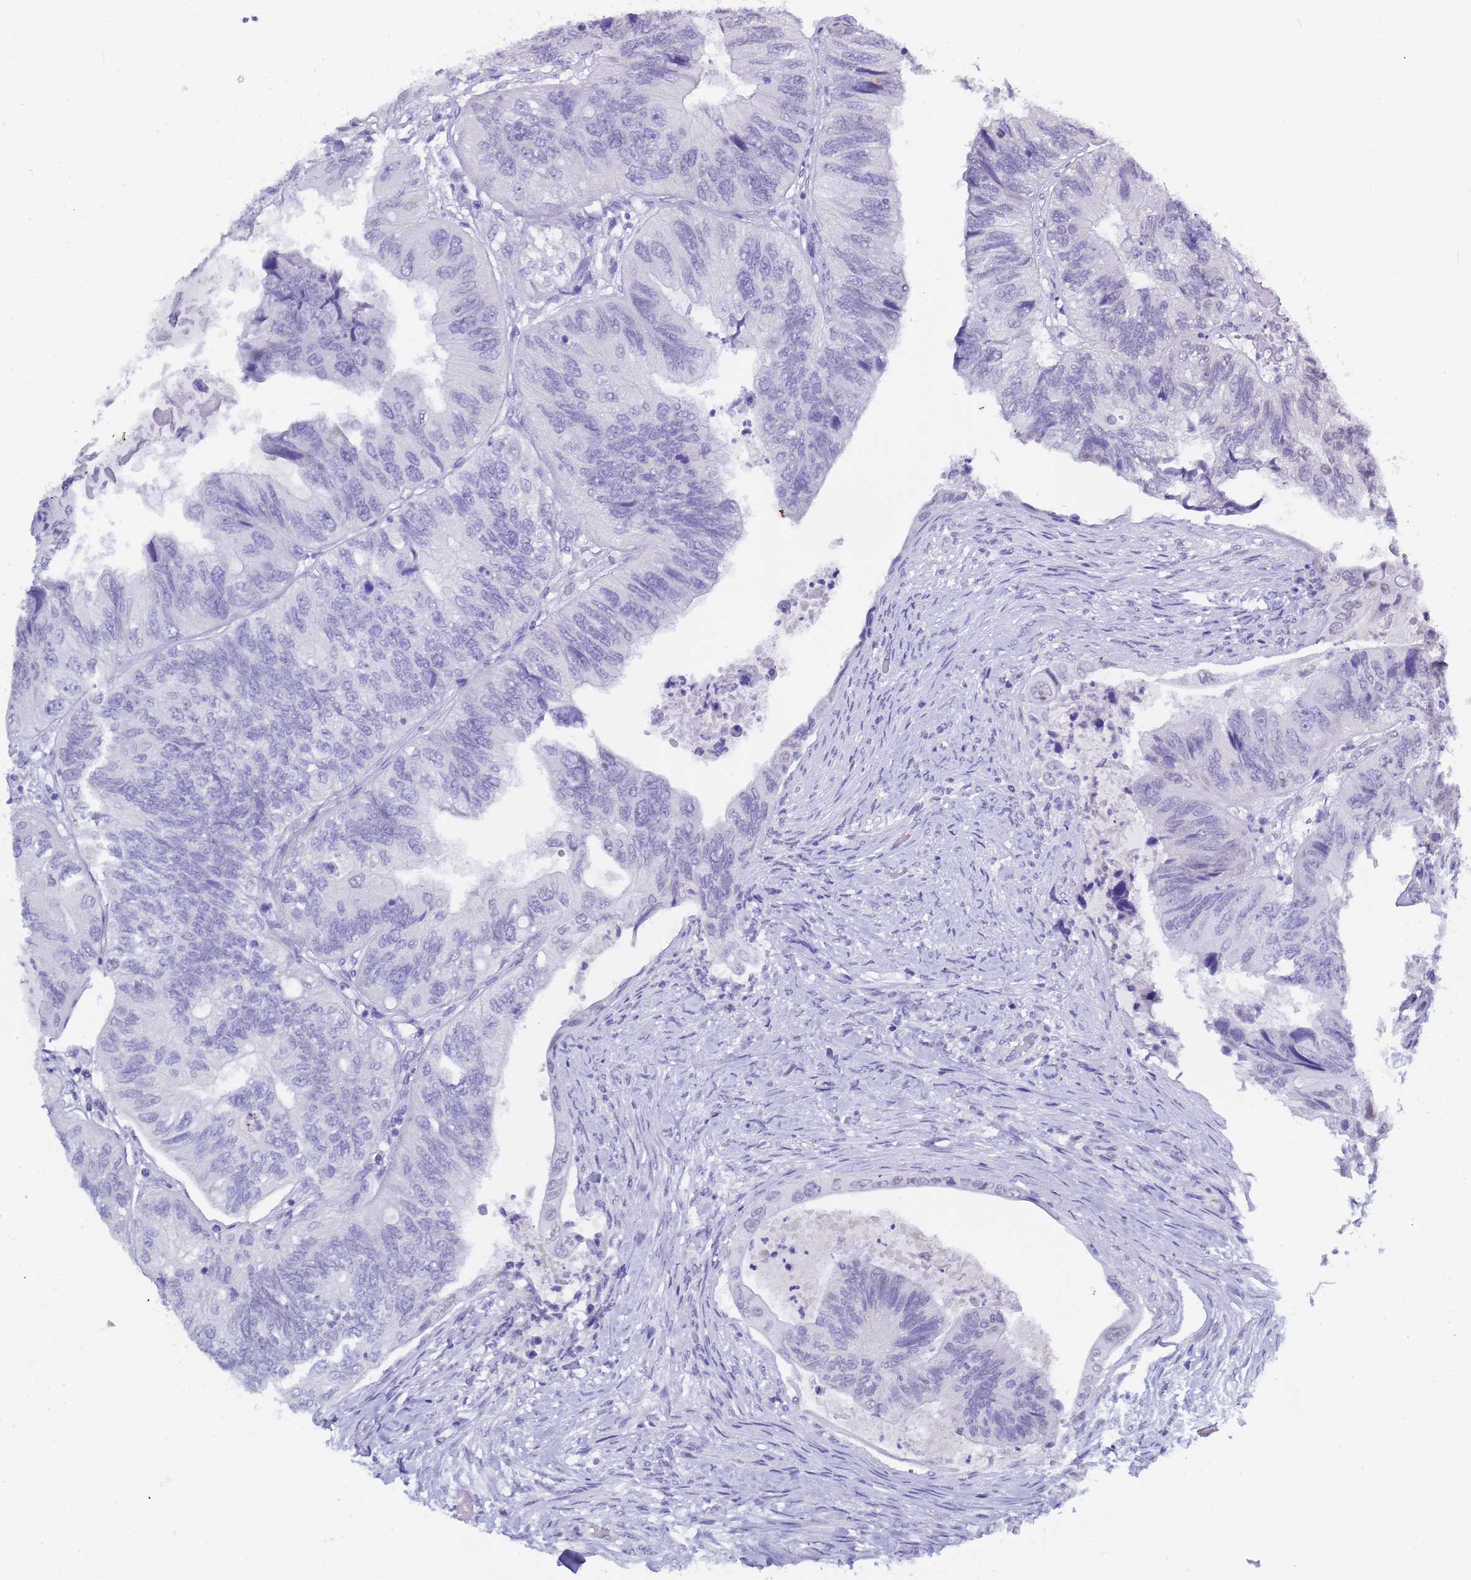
{"staining": {"intensity": "negative", "quantity": "none", "location": "none"}, "tissue": "colorectal cancer", "cell_type": "Tumor cells", "image_type": "cancer", "snomed": [{"axis": "morphology", "description": "Adenocarcinoma, NOS"}, {"axis": "topography", "description": "Rectum"}], "caption": "A histopathology image of colorectal adenocarcinoma stained for a protein demonstrates no brown staining in tumor cells.", "gene": "CTRC", "patient": {"sex": "male", "age": 63}}